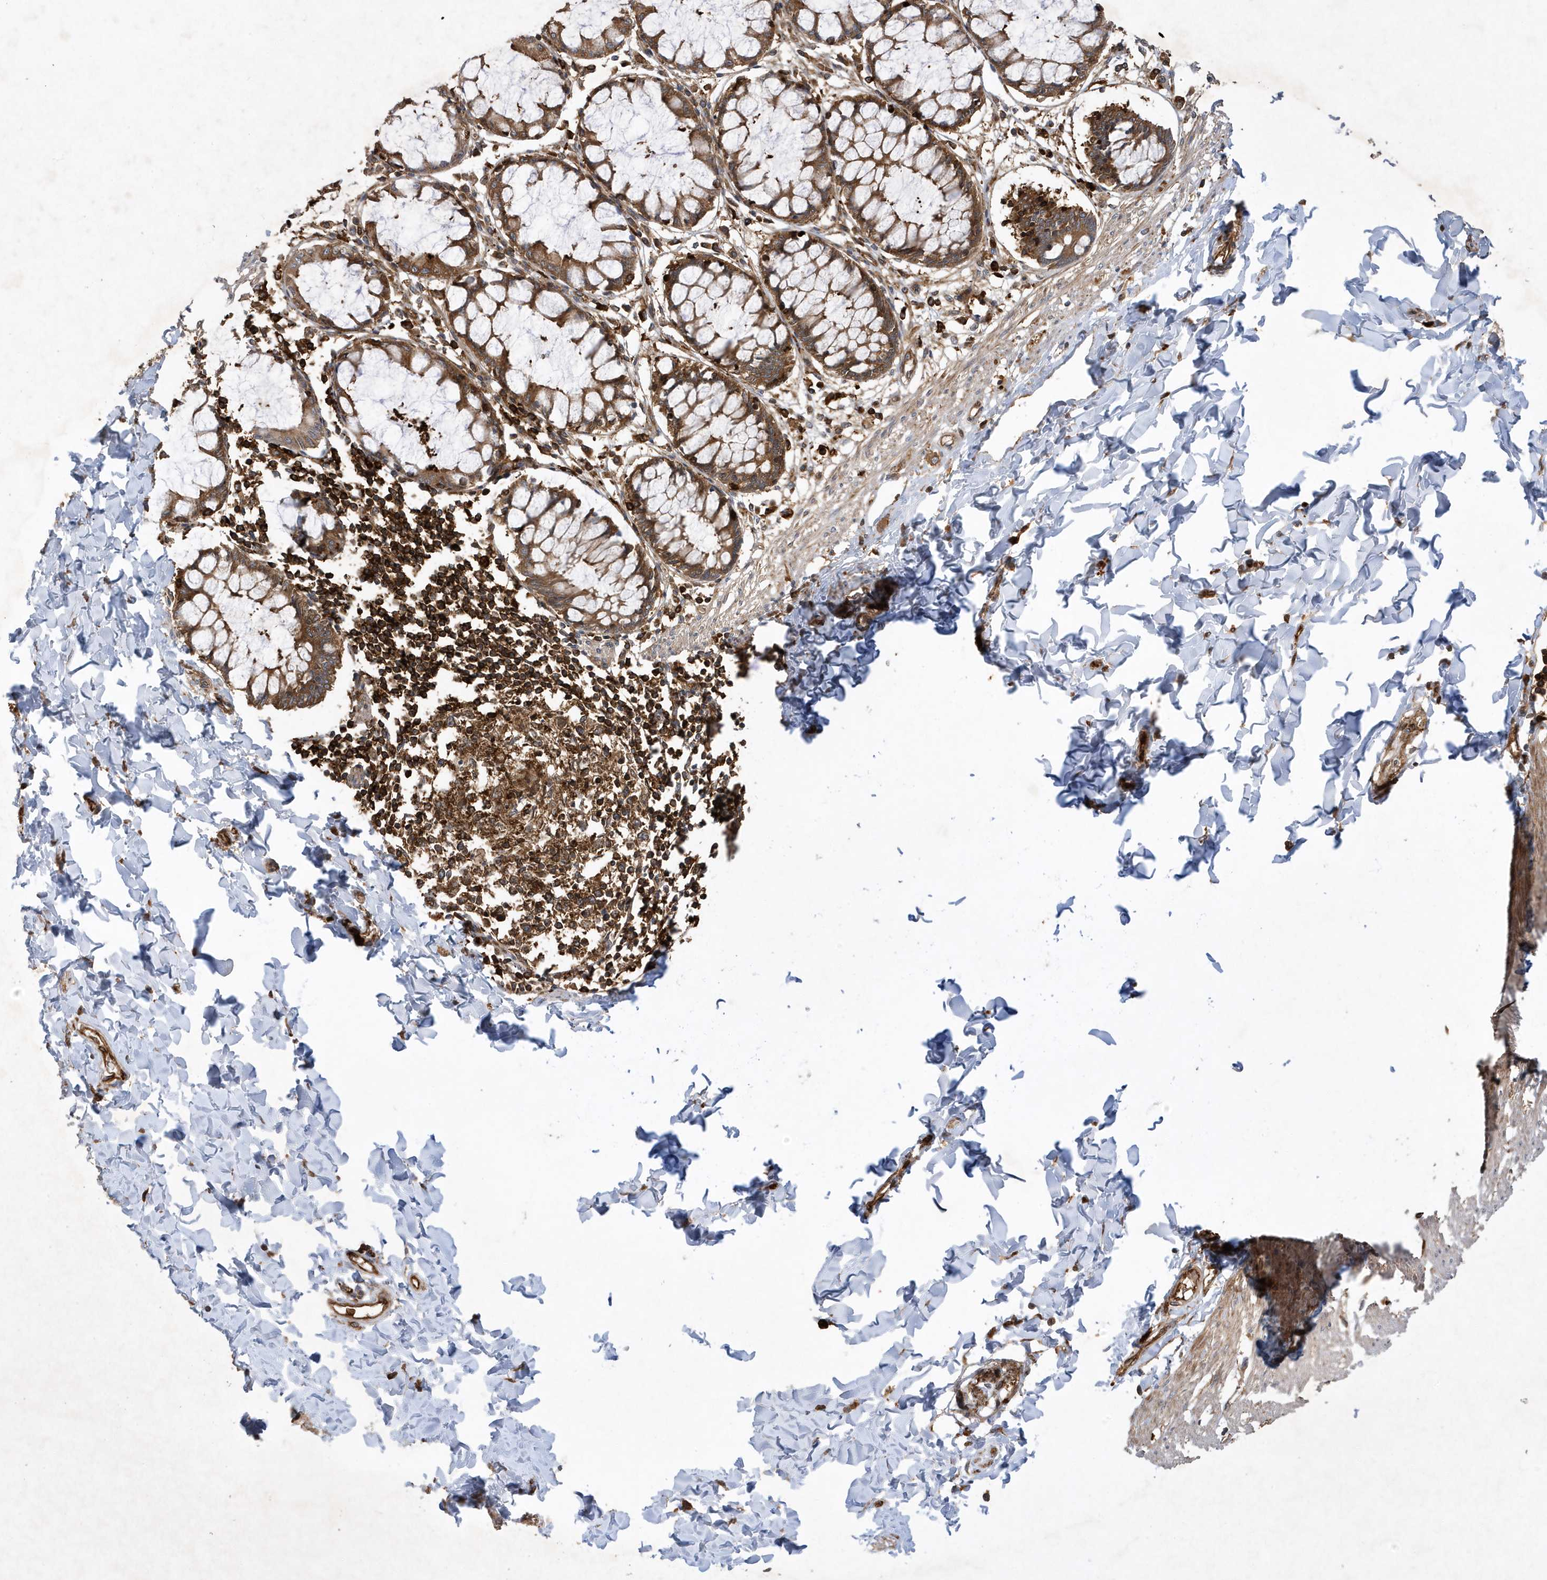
{"staining": {"intensity": "moderate", "quantity": ">75%", "location": "cytoplasmic/membranous"}, "tissue": "smooth muscle", "cell_type": "Smooth muscle cells", "image_type": "normal", "snomed": [{"axis": "morphology", "description": "Normal tissue, NOS"}, {"axis": "morphology", "description": "Adenocarcinoma, NOS"}, {"axis": "topography", "description": "Colon"}, {"axis": "topography", "description": "Peripheral nerve tissue"}], "caption": "Protein staining of normal smooth muscle displays moderate cytoplasmic/membranous staining in about >75% of smooth muscle cells. The staining is performed using DAB (3,3'-diaminobenzidine) brown chromogen to label protein expression. The nuclei are counter-stained blue using hematoxylin.", "gene": "LAPTM4A", "patient": {"sex": "male", "age": 14}}